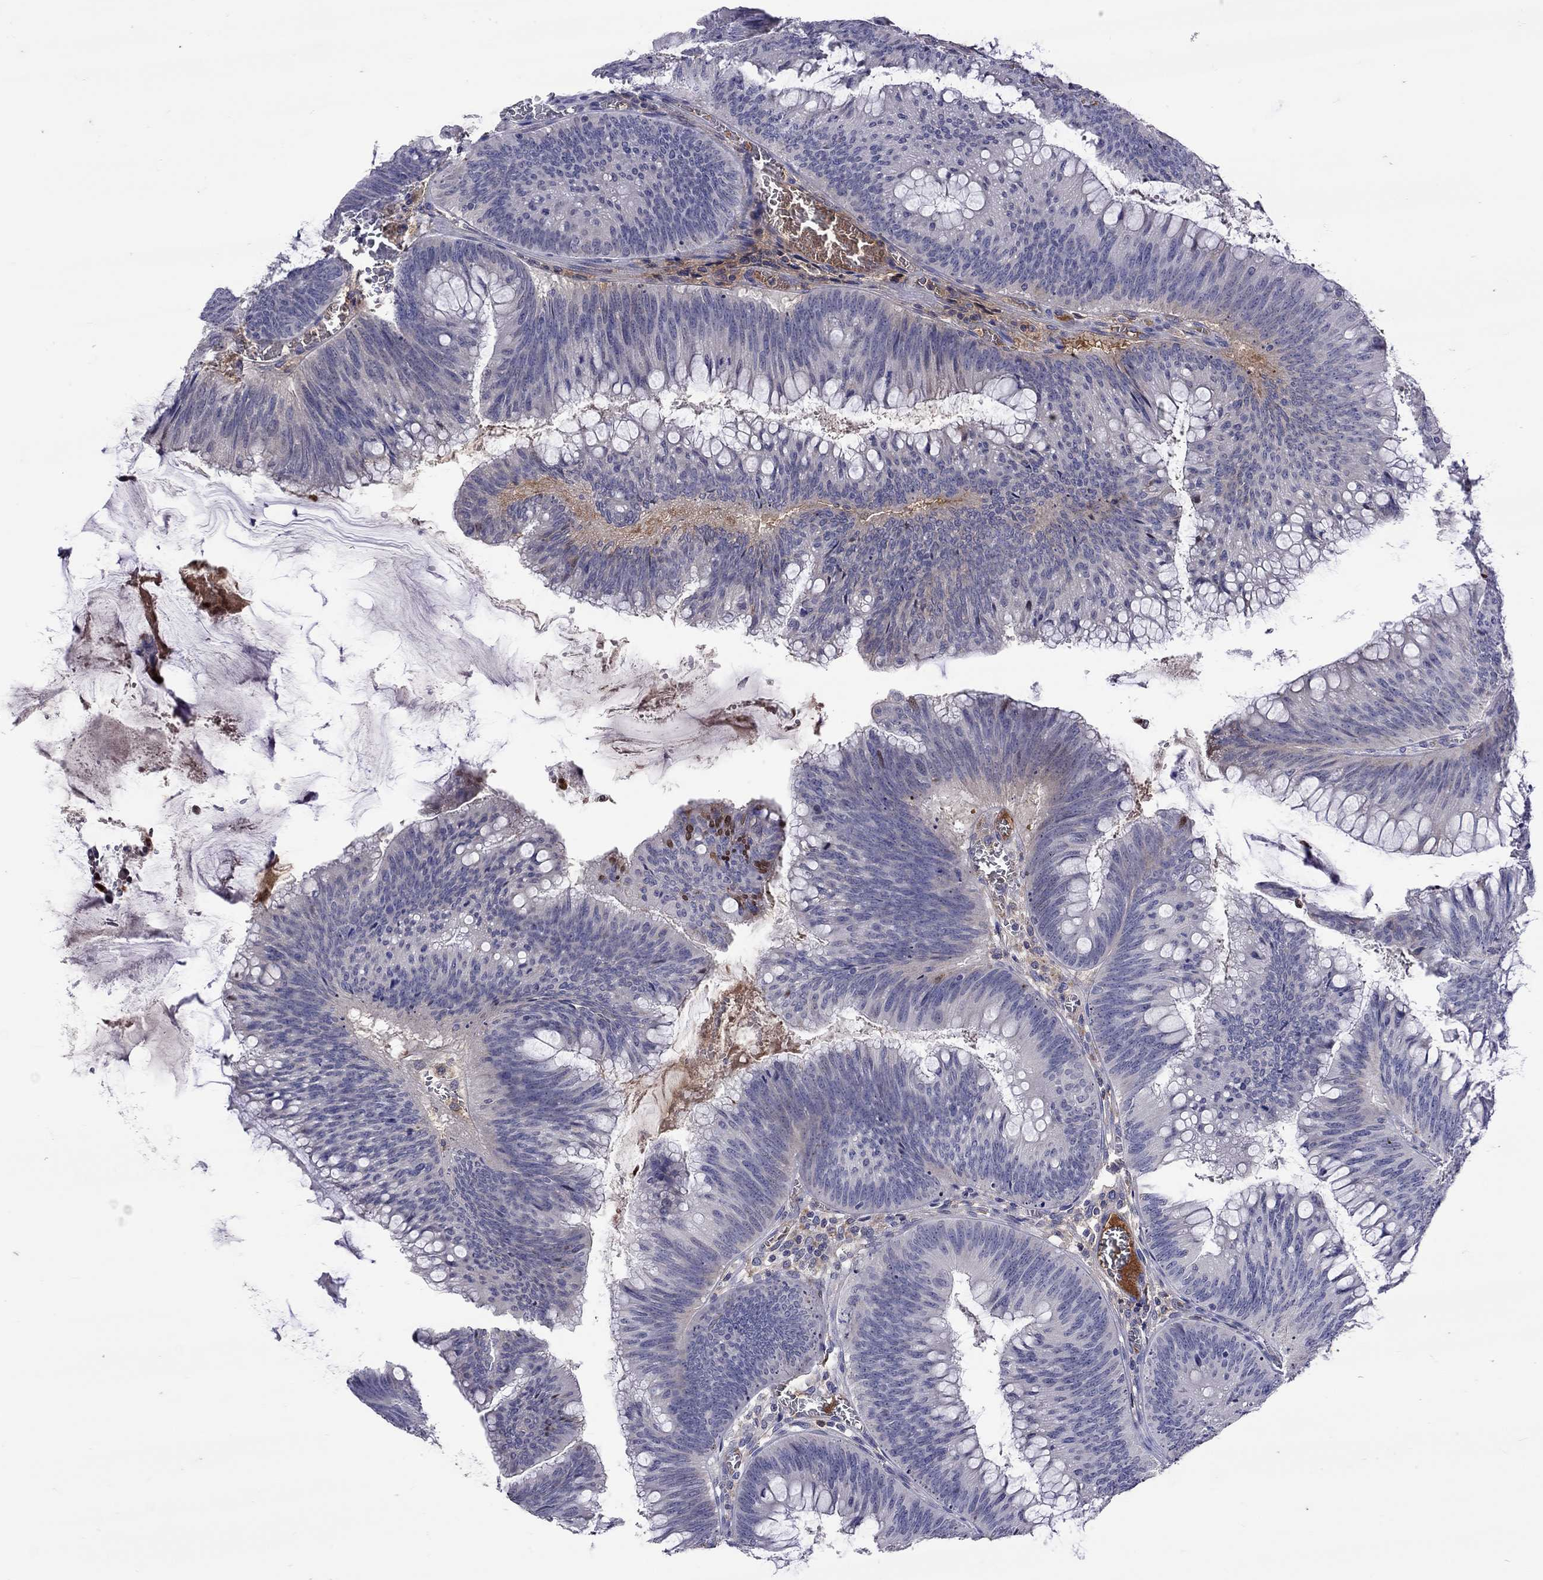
{"staining": {"intensity": "negative", "quantity": "none", "location": "none"}, "tissue": "colorectal cancer", "cell_type": "Tumor cells", "image_type": "cancer", "snomed": [{"axis": "morphology", "description": "Adenocarcinoma, NOS"}, {"axis": "topography", "description": "Rectum"}], "caption": "A micrograph of human colorectal adenocarcinoma is negative for staining in tumor cells.", "gene": "SERPINA3", "patient": {"sex": "female", "age": 72}}